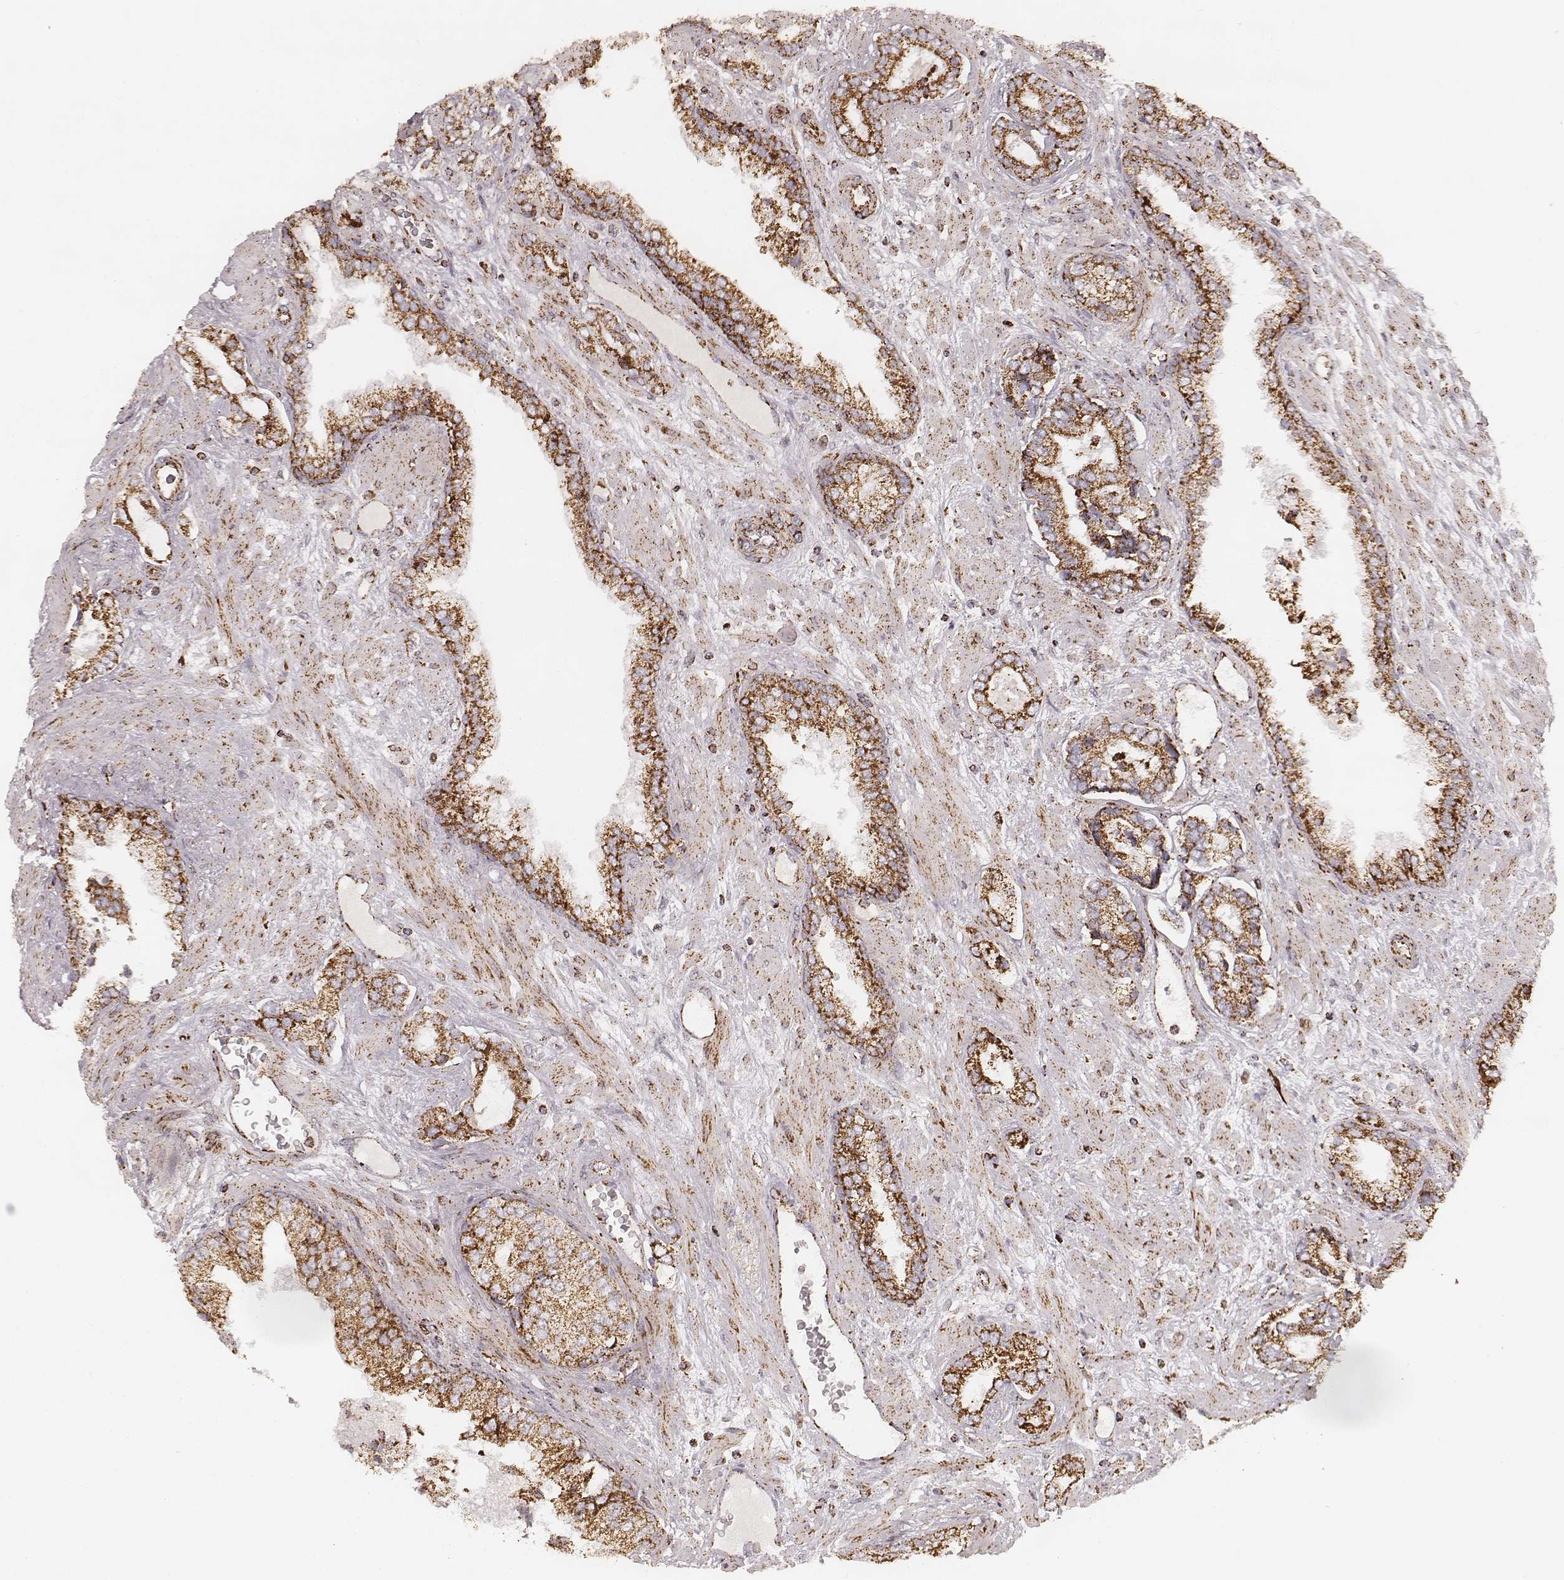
{"staining": {"intensity": "strong", "quantity": ">75%", "location": "cytoplasmic/membranous"}, "tissue": "prostate cancer", "cell_type": "Tumor cells", "image_type": "cancer", "snomed": [{"axis": "morphology", "description": "Adenocarcinoma, Low grade"}, {"axis": "topography", "description": "Prostate"}], "caption": "Prostate adenocarcinoma (low-grade) tissue shows strong cytoplasmic/membranous expression in approximately >75% of tumor cells The protein of interest is stained brown, and the nuclei are stained in blue (DAB IHC with brightfield microscopy, high magnification).", "gene": "CS", "patient": {"sex": "male", "age": 61}}